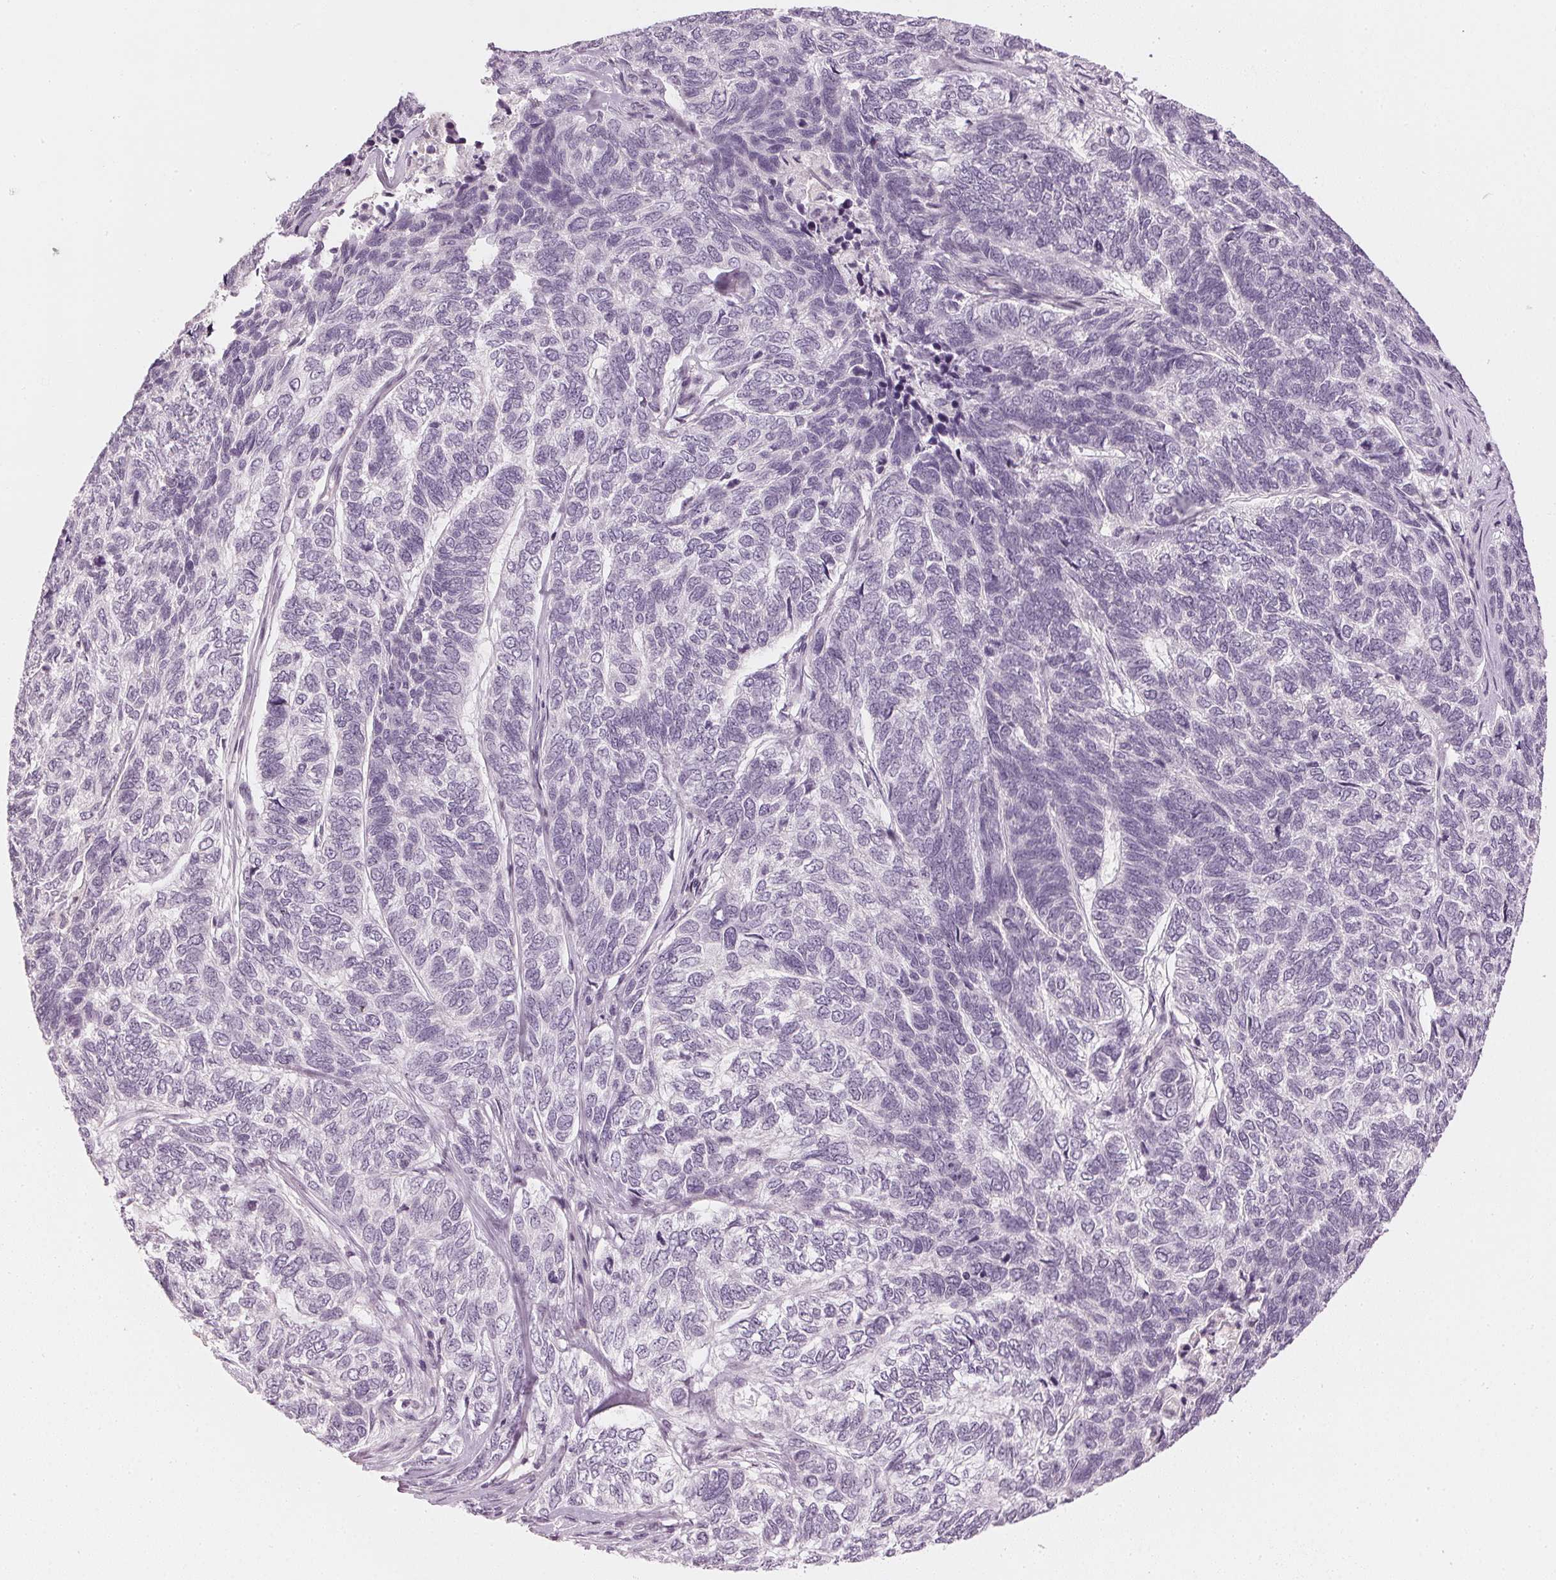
{"staining": {"intensity": "negative", "quantity": "none", "location": "none"}, "tissue": "skin cancer", "cell_type": "Tumor cells", "image_type": "cancer", "snomed": [{"axis": "morphology", "description": "Basal cell carcinoma"}, {"axis": "topography", "description": "Skin"}], "caption": "Immunohistochemistry (IHC) of human skin cancer reveals no staining in tumor cells.", "gene": "APLP1", "patient": {"sex": "female", "age": 65}}